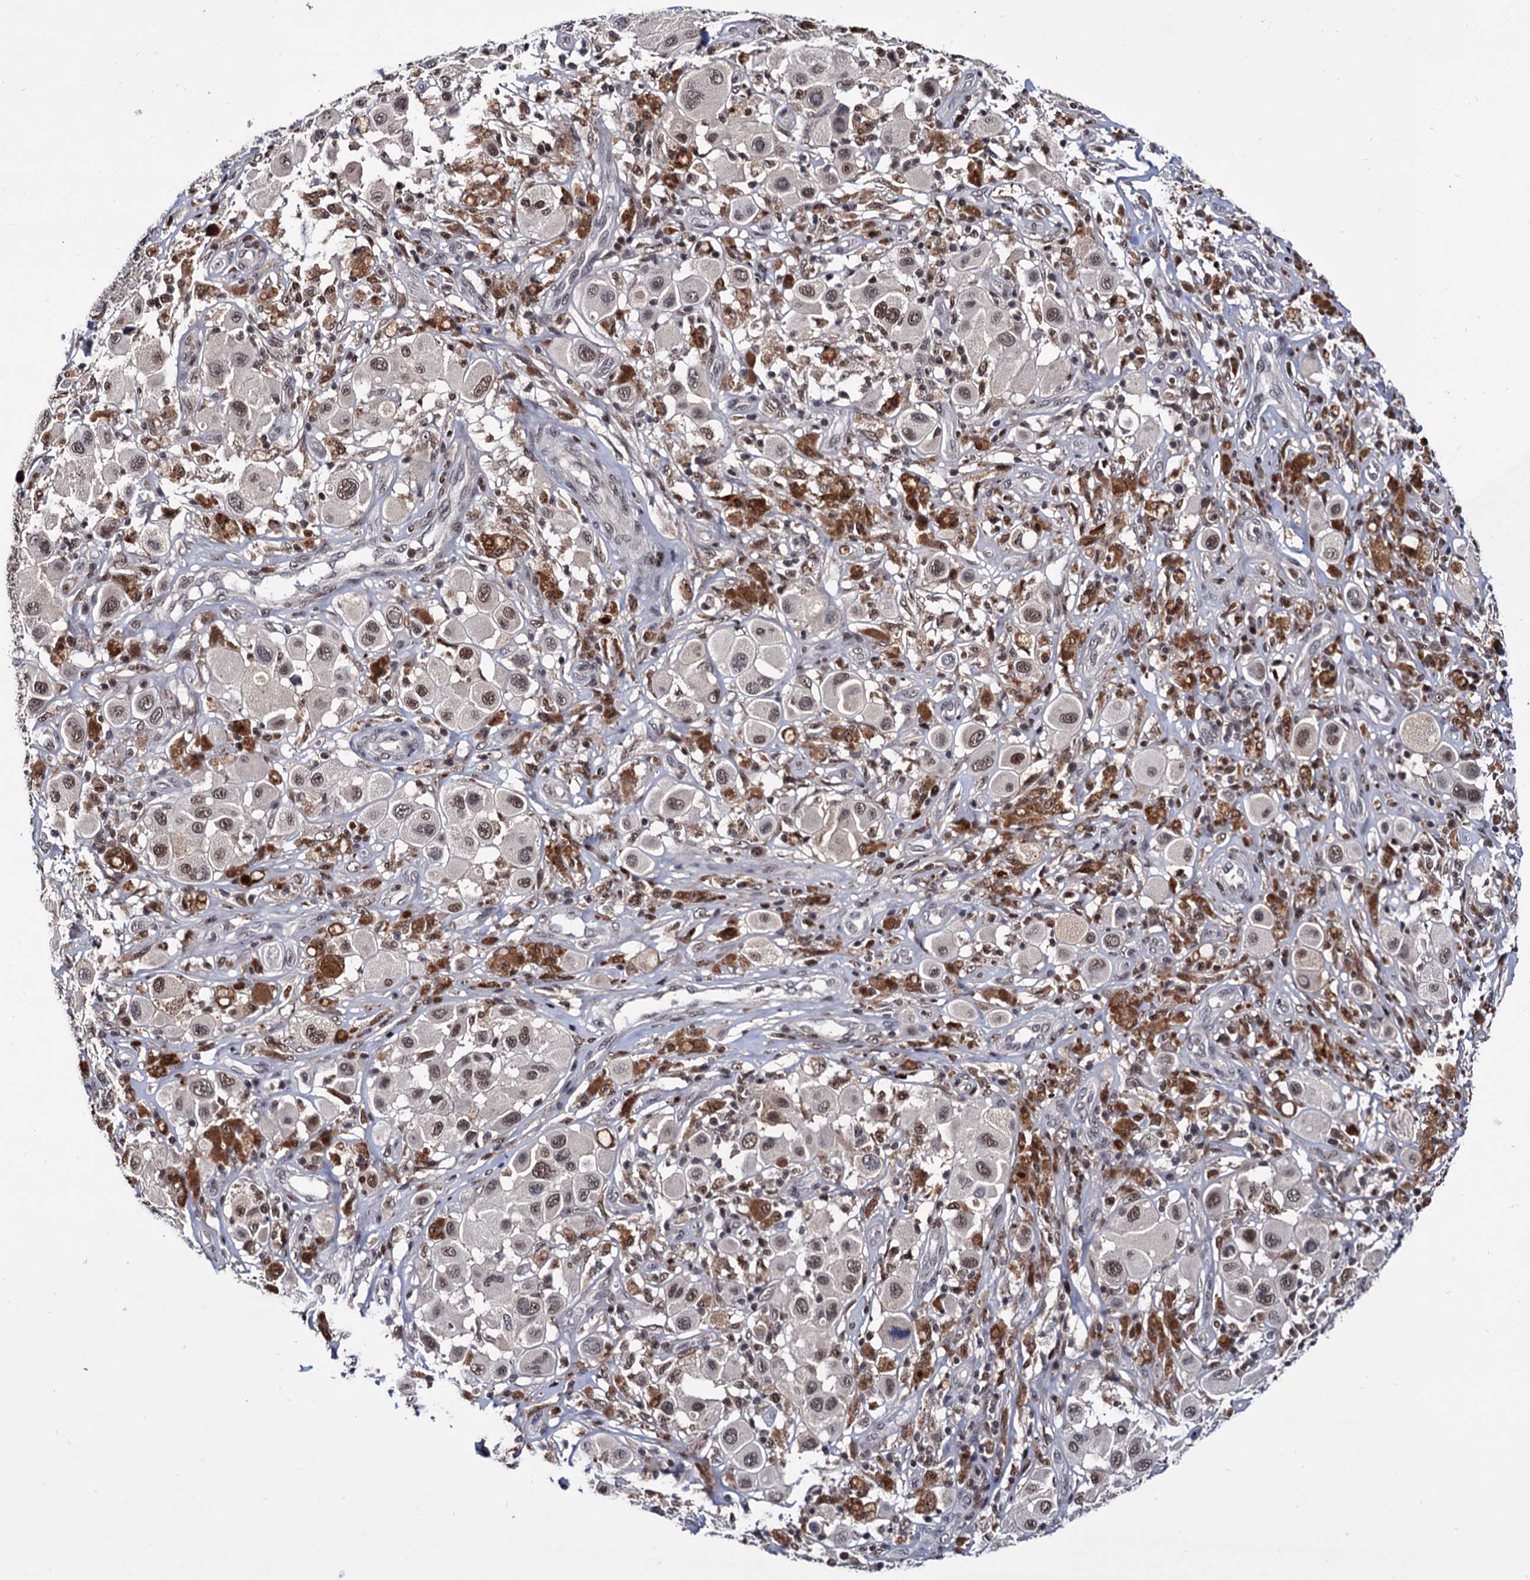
{"staining": {"intensity": "weak", "quantity": ">75%", "location": "nuclear"}, "tissue": "melanoma", "cell_type": "Tumor cells", "image_type": "cancer", "snomed": [{"axis": "morphology", "description": "Malignant melanoma, Metastatic site"}, {"axis": "topography", "description": "Skin"}], "caption": "High-magnification brightfield microscopy of malignant melanoma (metastatic site) stained with DAB (3,3'-diaminobenzidine) (brown) and counterstained with hematoxylin (blue). tumor cells exhibit weak nuclear staining is seen in about>75% of cells.", "gene": "RNASEH2B", "patient": {"sex": "male", "age": 41}}